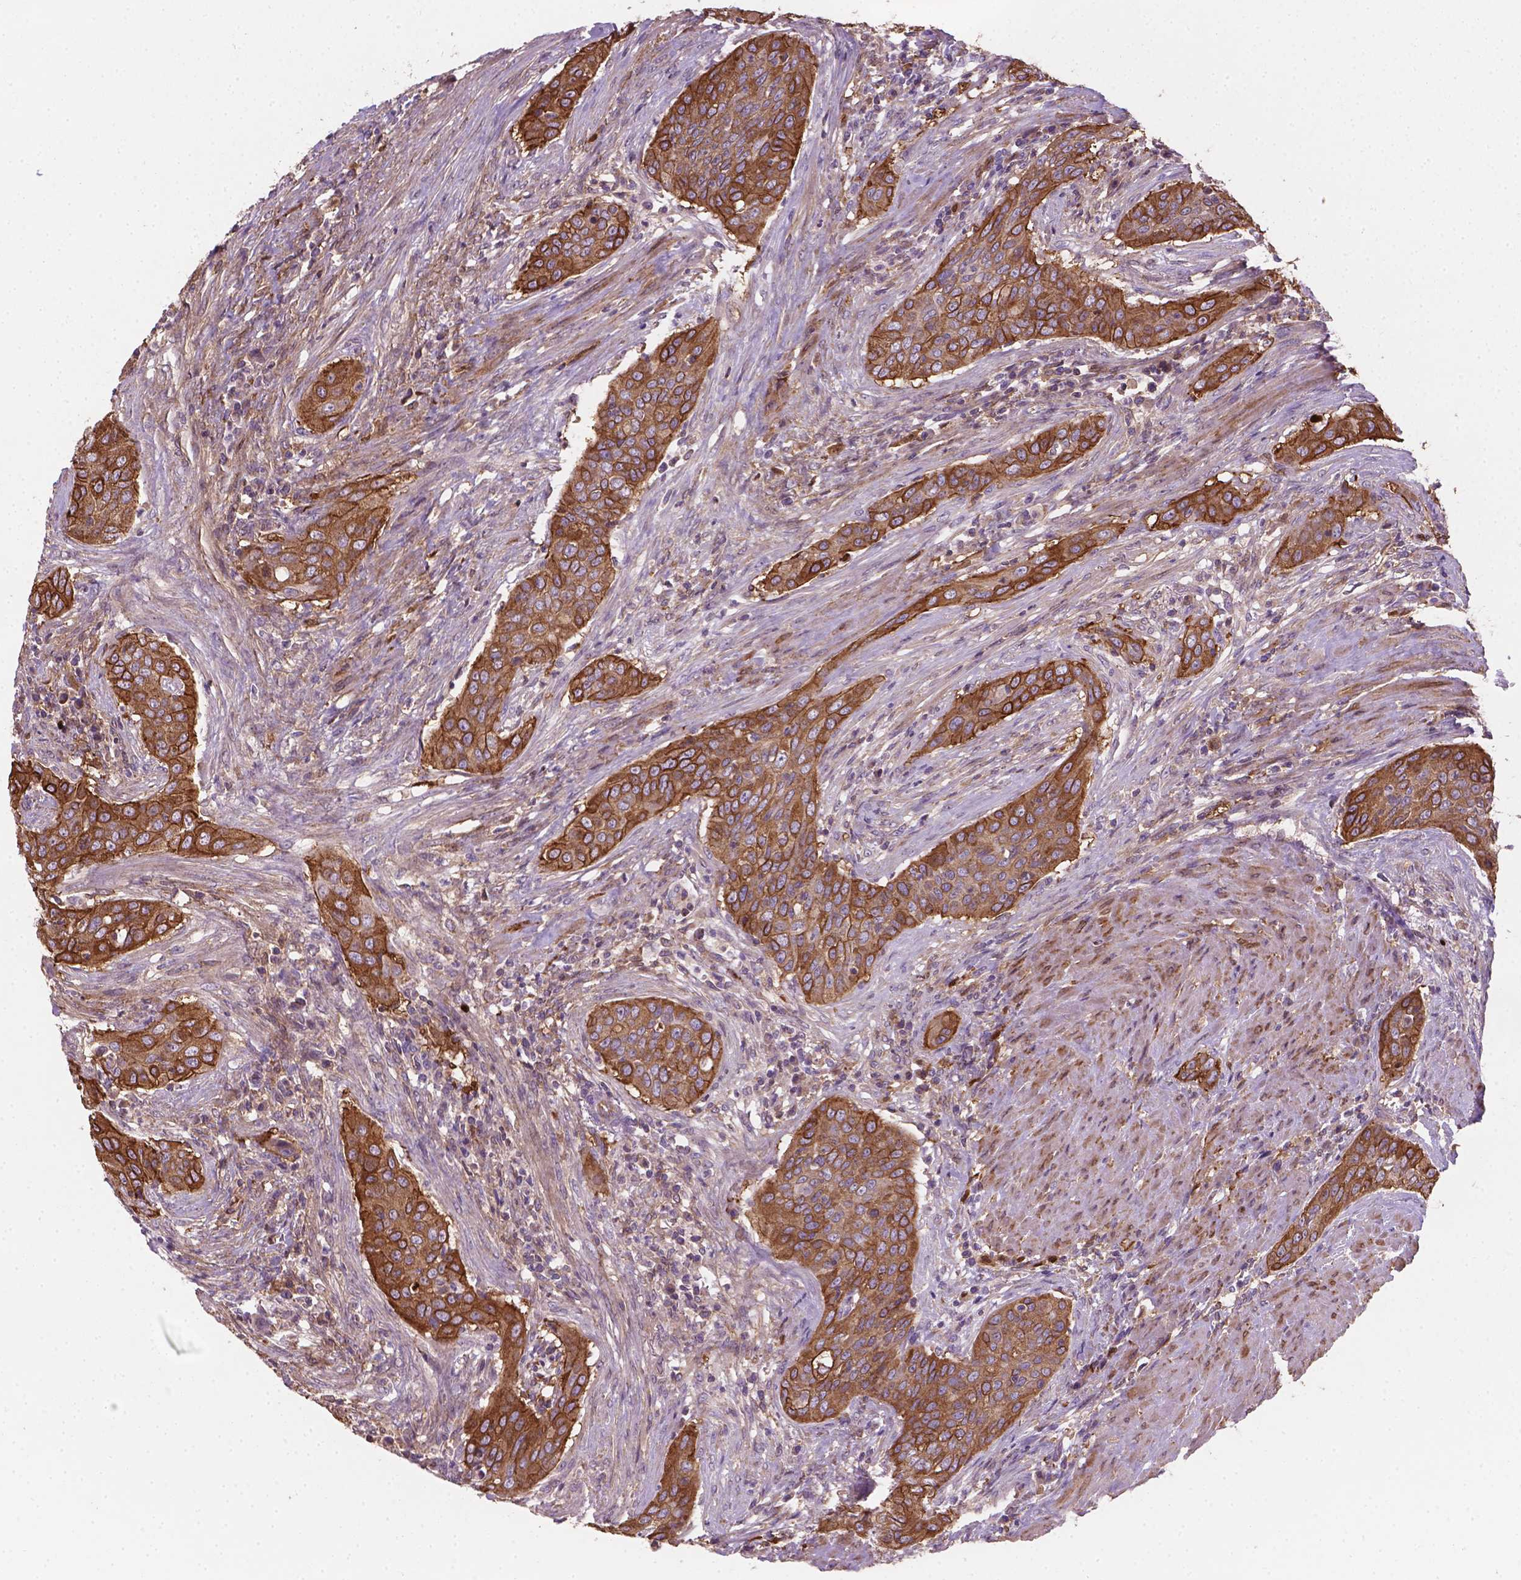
{"staining": {"intensity": "strong", "quantity": ">75%", "location": "cytoplasmic/membranous"}, "tissue": "urothelial cancer", "cell_type": "Tumor cells", "image_type": "cancer", "snomed": [{"axis": "morphology", "description": "Urothelial carcinoma, High grade"}, {"axis": "topography", "description": "Urinary bladder"}], "caption": "IHC (DAB (3,3'-diaminobenzidine)) staining of human high-grade urothelial carcinoma reveals strong cytoplasmic/membranous protein staining in about >75% of tumor cells.", "gene": "TCAF1", "patient": {"sex": "male", "age": 82}}